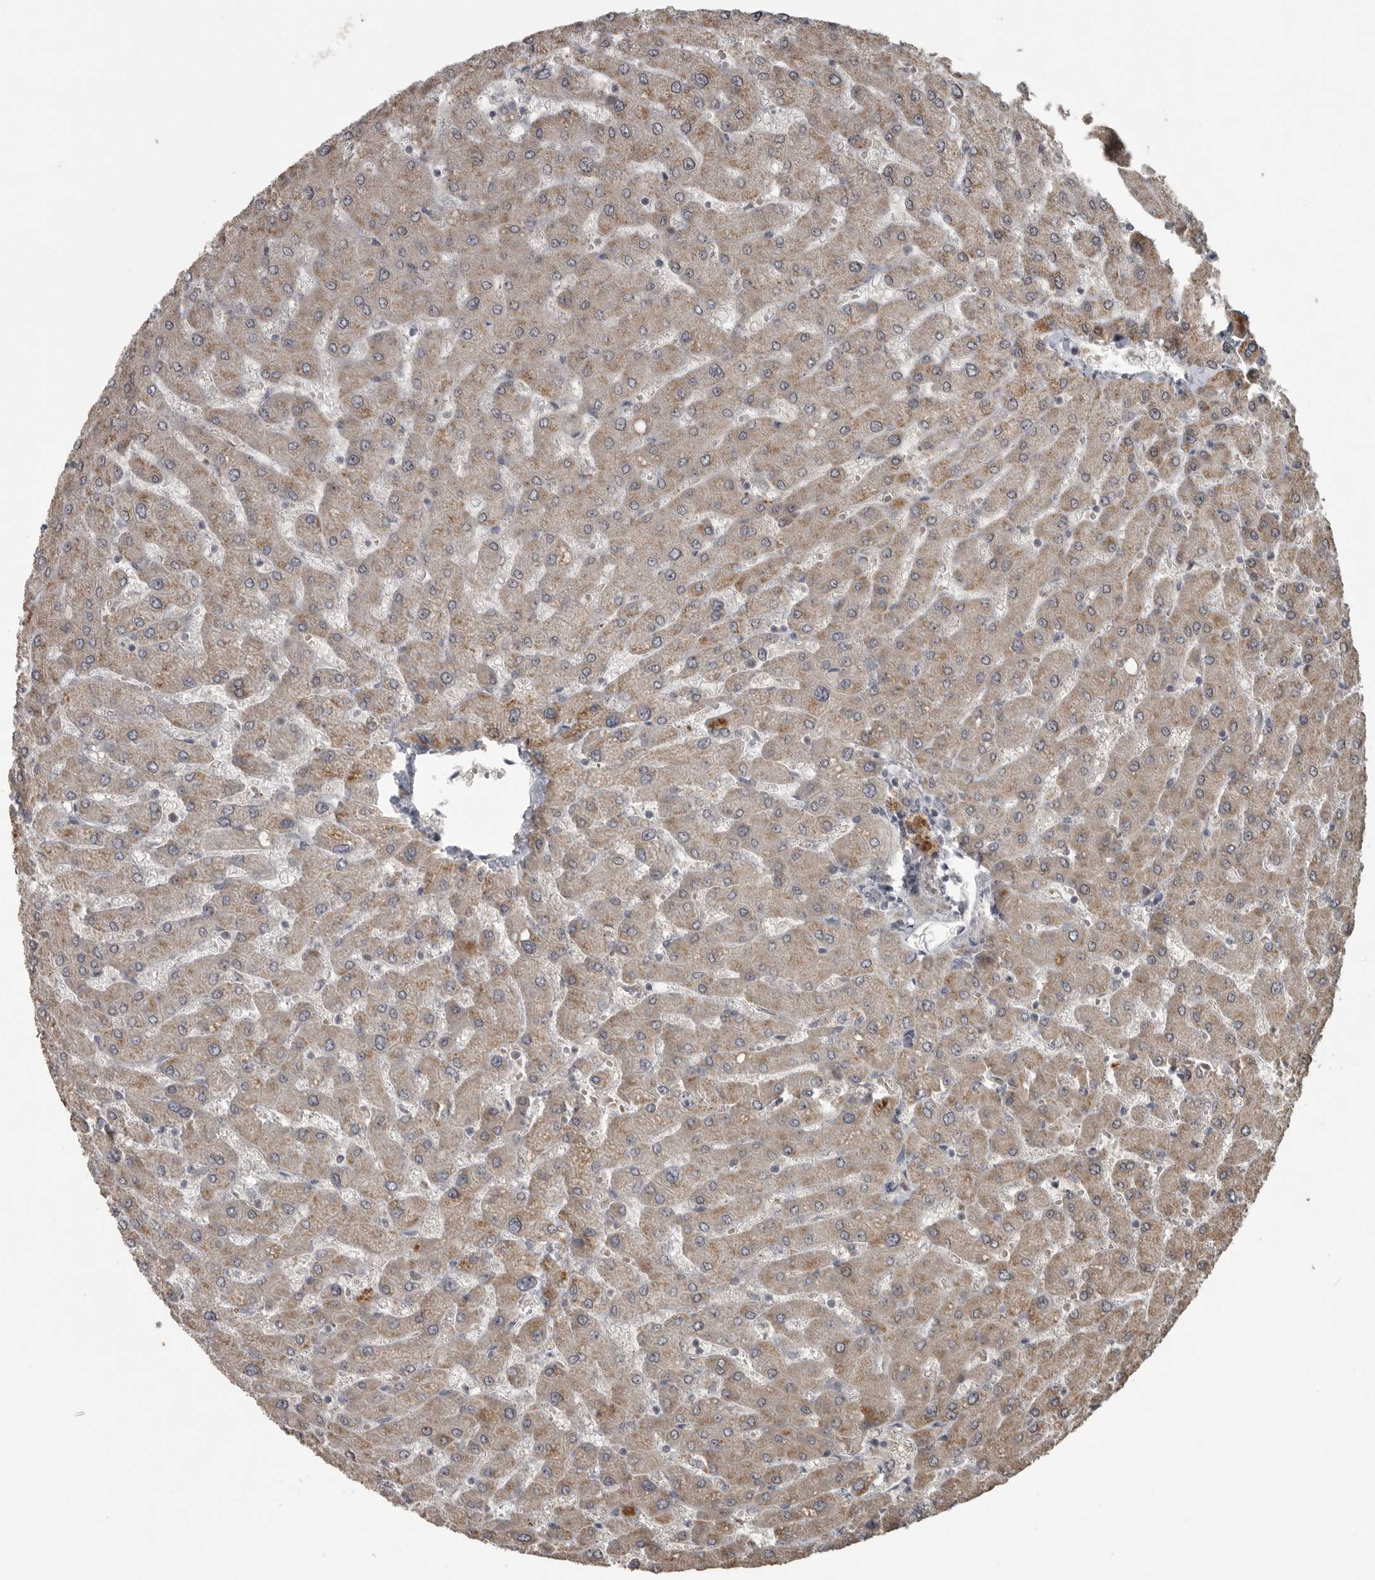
{"staining": {"intensity": "moderate", "quantity": "<25%", "location": "cytoplasmic/membranous"}, "tissue": "liver", "cell_type": "Cholangiocytes", "image_type": "normal", "snomed": [{"axis": "morphology", "description": "Normal tissue, NOS"}, {"axis": "topography", "description": "Liver"}], "caption": "About <25% of cholangiocytes in unremarkable human liver show moderate cytoplasmic/membranous protein expression as visualized by brown immunohistochemical staining.", "gene": "LLGL1", "patient": {"sex": "male", "age": 55}}